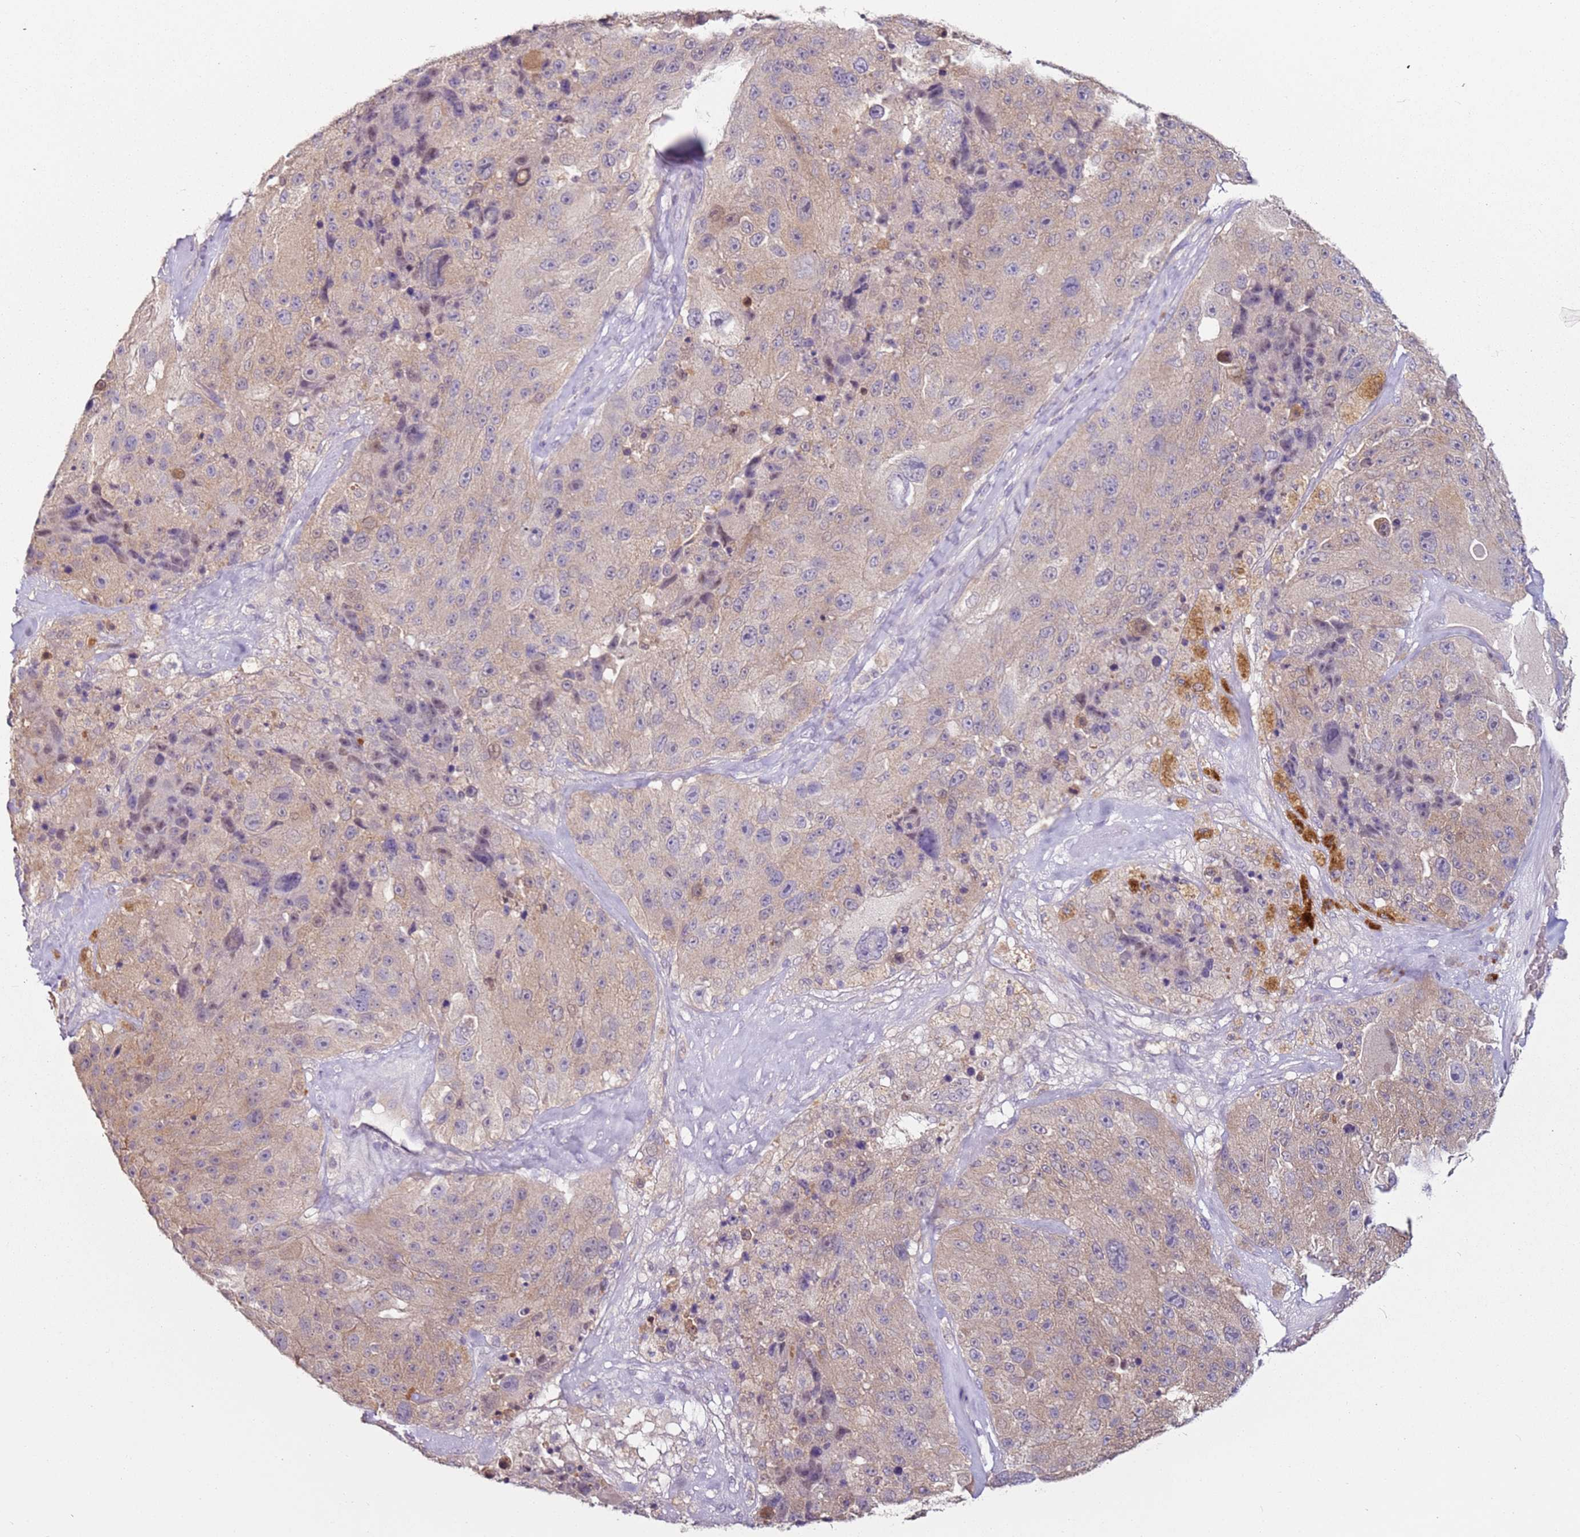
{"staining": {"intensity": "weak", "quantity": ">75%", "location": "cytoplasmic/membranous"}, "tissue": "melanoma", "cell_type": "Tumor cells", "image_type": "cancer", "snomed": [{"axis": "morphology", "description": "Malignant melanoma, Metastatic site"}, {"axis": "topography", "description": "Lymph node"}], "caption": "Brown immunohistochemical staining in melanoma shows weak cytoplasmic/membranous expression in approximately >75% of tumor cells. The staining was performed using DAB, with brown indicating positive protein expression. Nuclei are stained blue with hematoxylin.", "gene": "MDH1", "patient": {"sex": "male", "age": 62}}